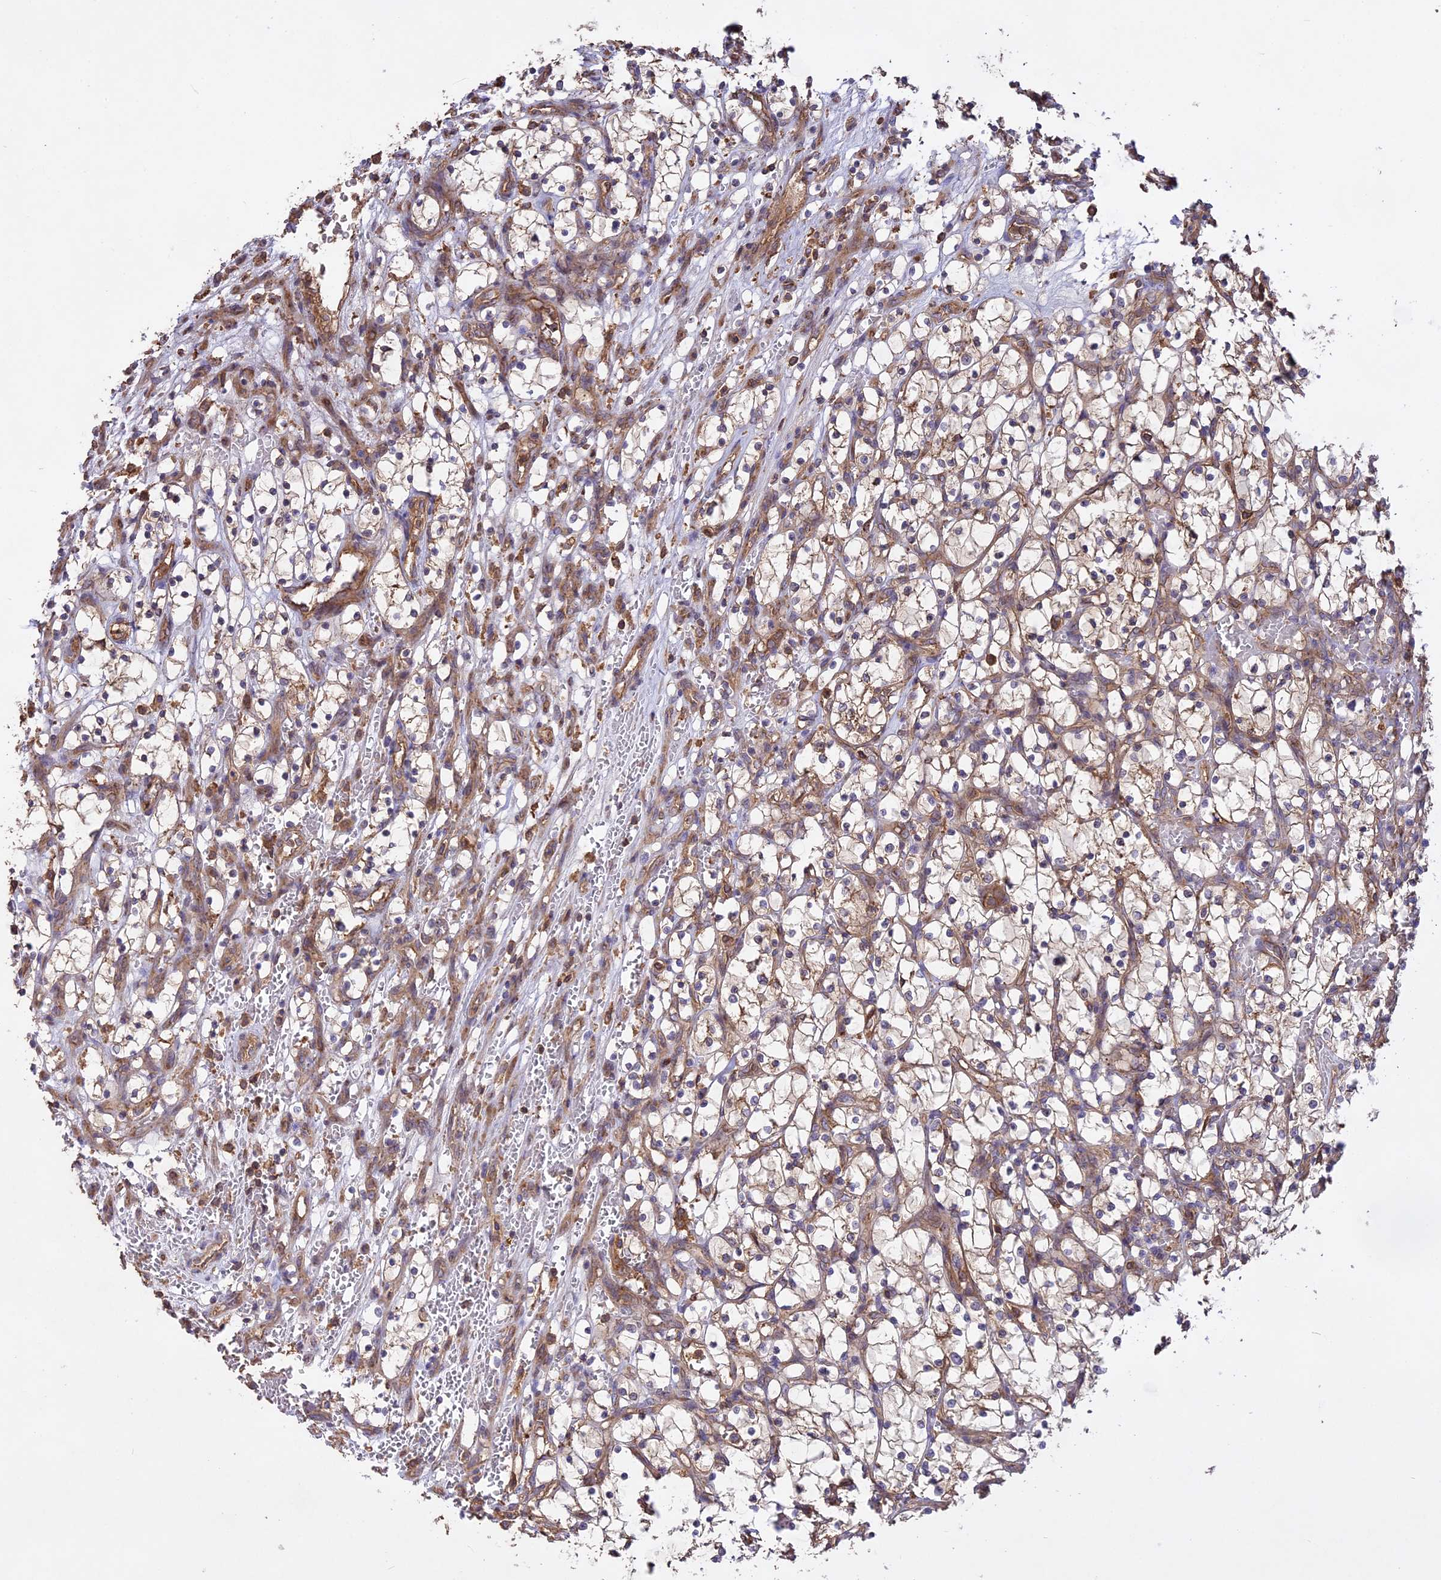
{"staining": {"intensity": "weak", "quantity": ">75%", "location": "cytoplasmic/membranous"}, "tissue": "renal cancer", "cell_type": "Tumor cells", "image_type": "cancer", "snomed": [{"axis": "morphology", "description": "Adenocarcinoma, NOS"}, {"axis": "topography", "description": "Kidney"}], "caption": "This is a histology image of immunohistochemistry staining of renal cancer, which shows weak expression in the cytoplasmic/membranous of tumor cells.", "gene": "NUDT8", "patient": {"sex": "female", "age": 69}}